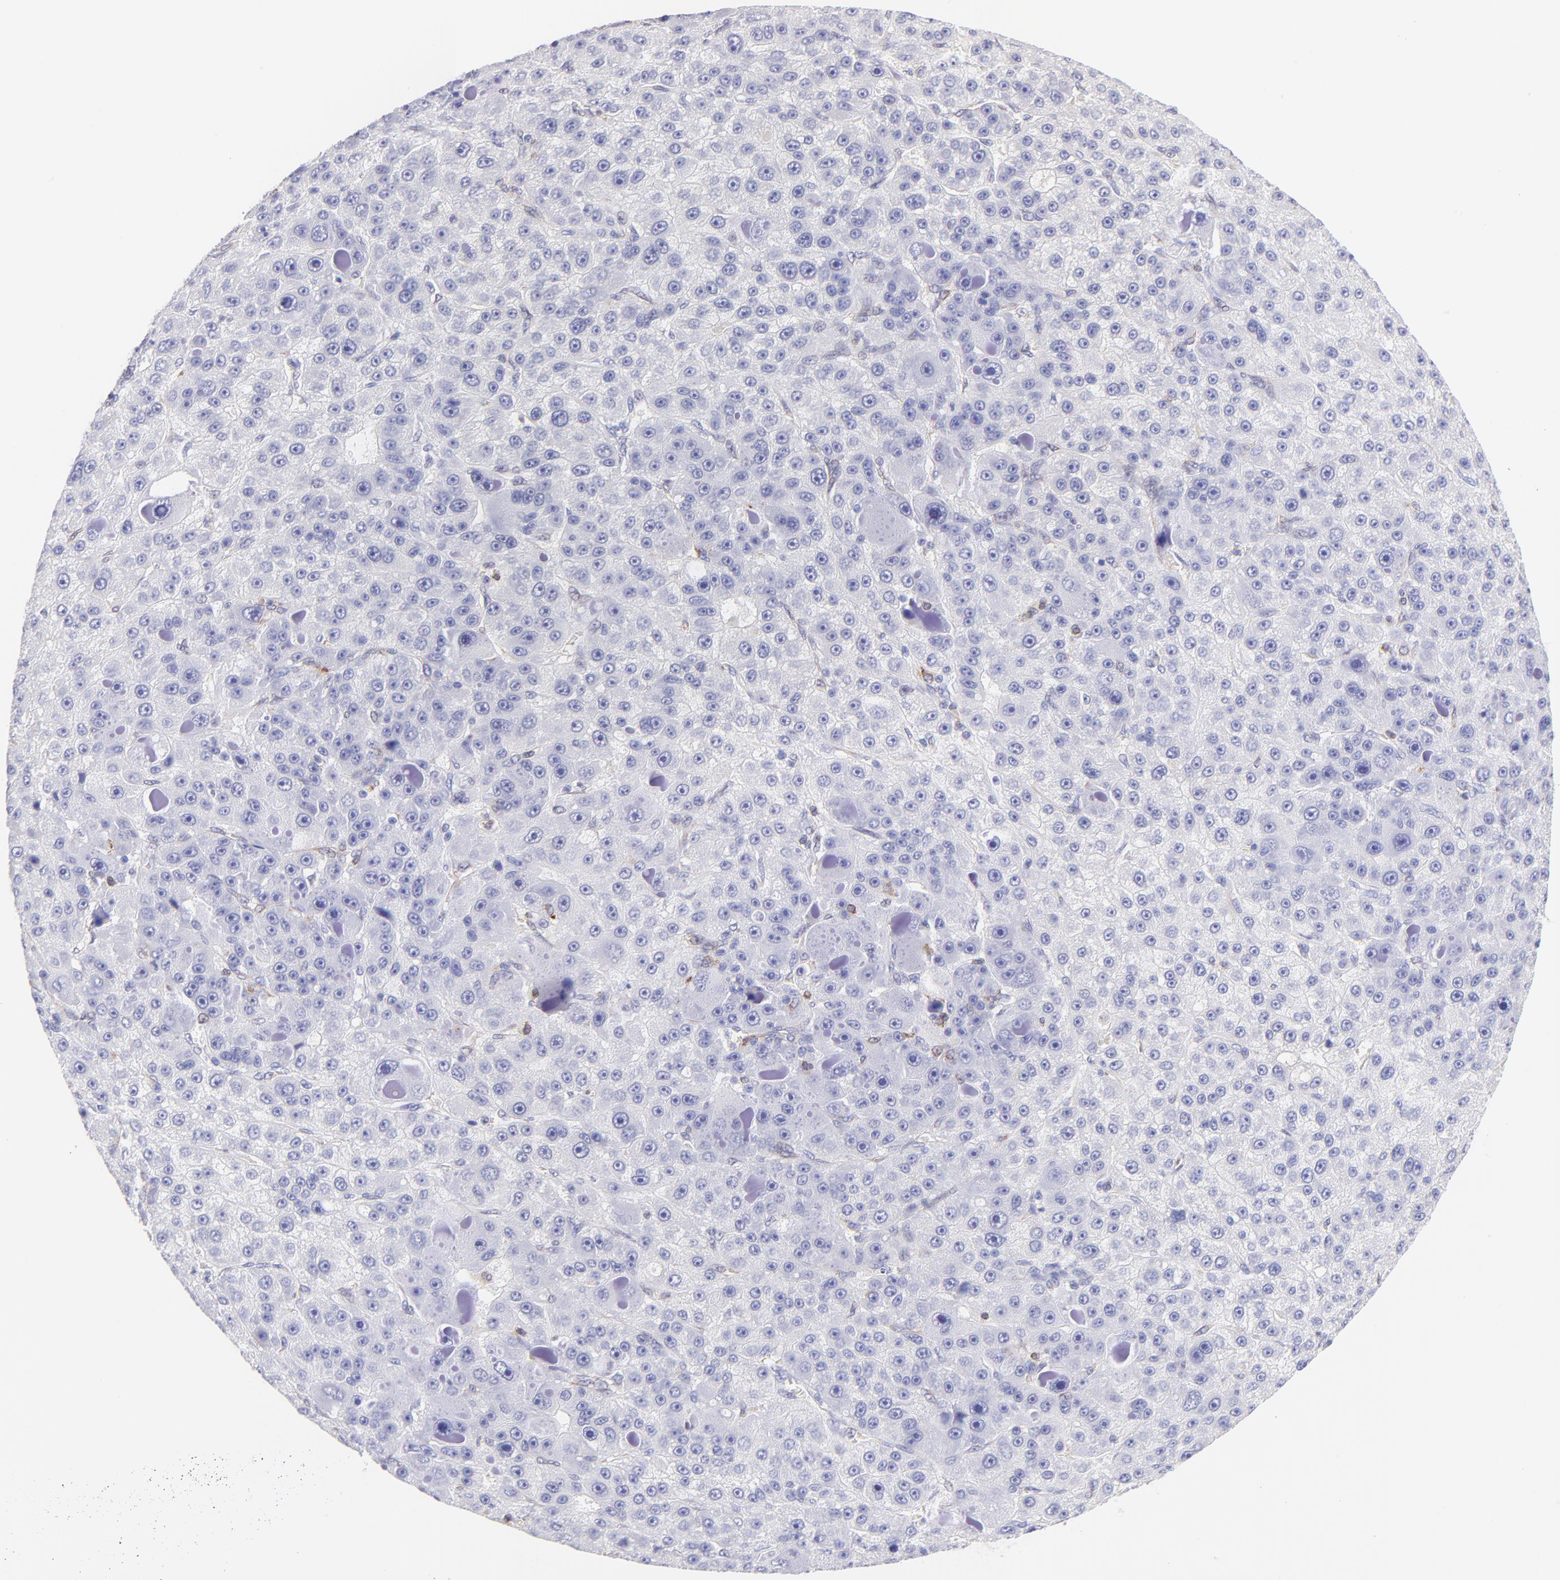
{"staining": {"intensity": "negative", "quantity": "none", "location": "none"}, "tissue": "liver cancer", "cell_type": "Tumor cells", "image_type": "cancer", "snomed": [{"axis": "morphology", "description": "Carcinoma, Hepatocellular, NOS"}, {"axis": "topography", "description": "Liver"}], "caption": "This image is of hepatocellular carcinoma (liver) stained with immunohistochemistry to label a protein in brown with the nuclei are counter-stained blue. There is no positivity in tumor cells. (DAB (3,3'-diaminobenzidine) IHC, high magnification).", "gene": "IRAG2", "patient": {"sex": "male", "age": 76}}